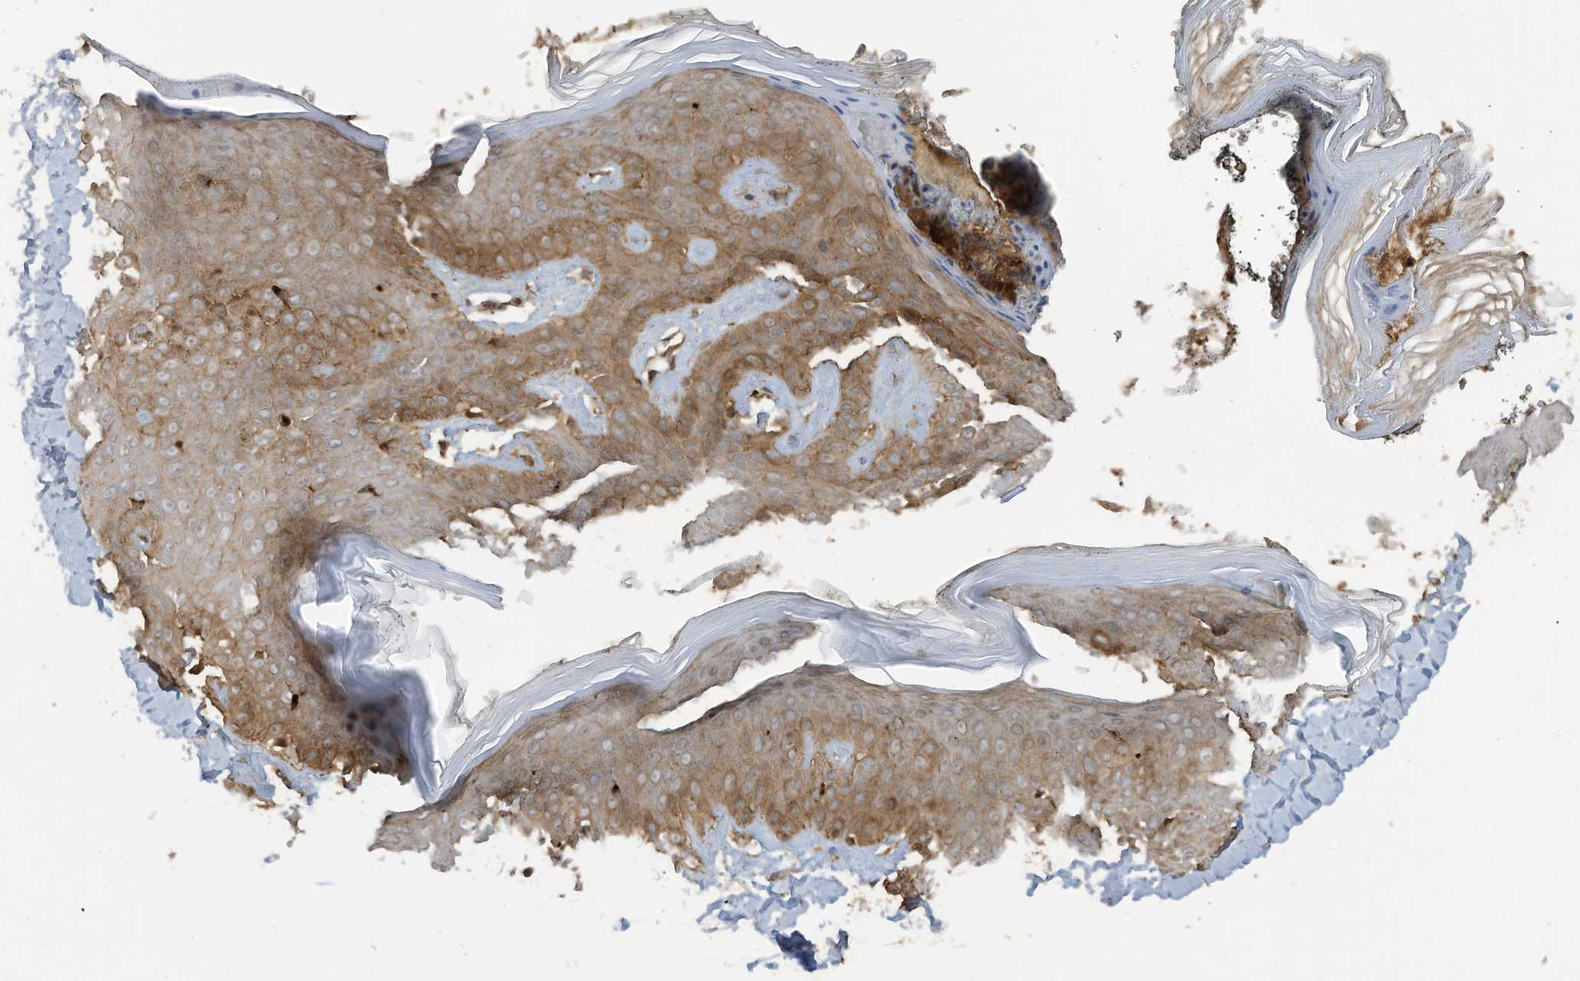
{"staining": {"intensity": "strong", "quantity": ">75%", "location": "cytoplasmic/membranous"}, "tissue": "skin", "cell_type": "Fibroblasts", "image_type": "normal", "snomed": [{"axis": "morphology", "description": "Normal tissue, NOS"}, {"axis": "topography", "description": "Skin"}], "caption": "A brown stain highlights strong cytoplasmic/membranous expression of a protein in fibroblasts of benign skin. The staining was performed using DAB (3,3'-diaminobenzidine), with brown indicating positive protein expression. Nuclei are stained blue with hematoxylin.", "gene": "DDIT4", "patient": {"sex": "female", "age": 64}}